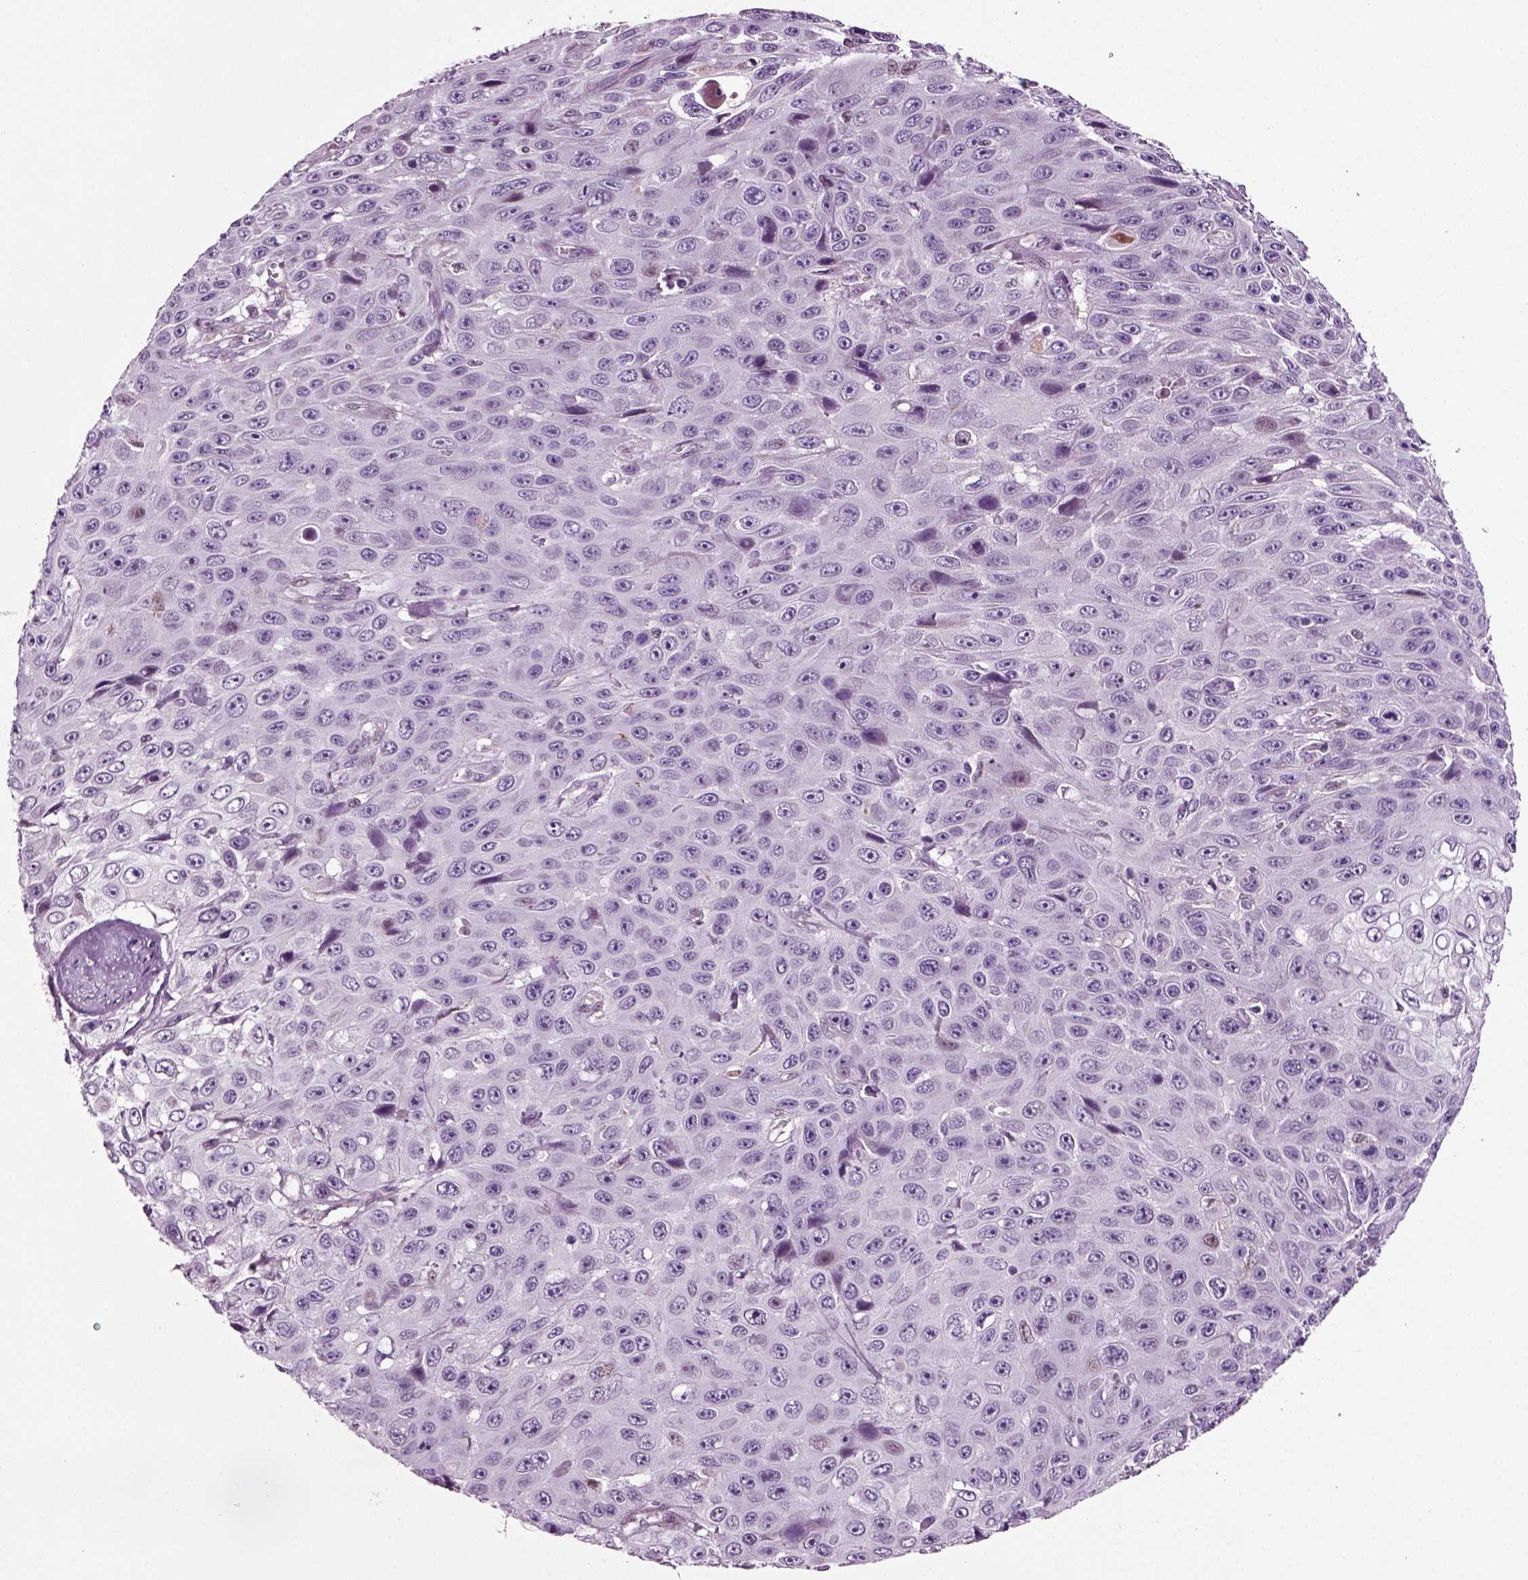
{"staining": {"intensity": "negative", "quantity": "none", "location": "none"}, "tissue": "skin cancer", "cell_type": "Tumor cells", "image_type": "cancer", "snomed": [{"axis": "morphology", "description": "Squamous cell carcinoma, NOS"}, {"axis": "topography", "description": "Skin"}], "caption": "High power microscopy photomicrograph of an IHC micrograph of skin cancer (squamous cell carcinoma), revealing no significant expression in tumor cells. (DAB (3,3'-diaminobenzidine) immunohistochemistry visualized using brightfield microscopy, high magnification).", "gene": "ARID3A", "patient": {"sex": "male", "age": 82}}